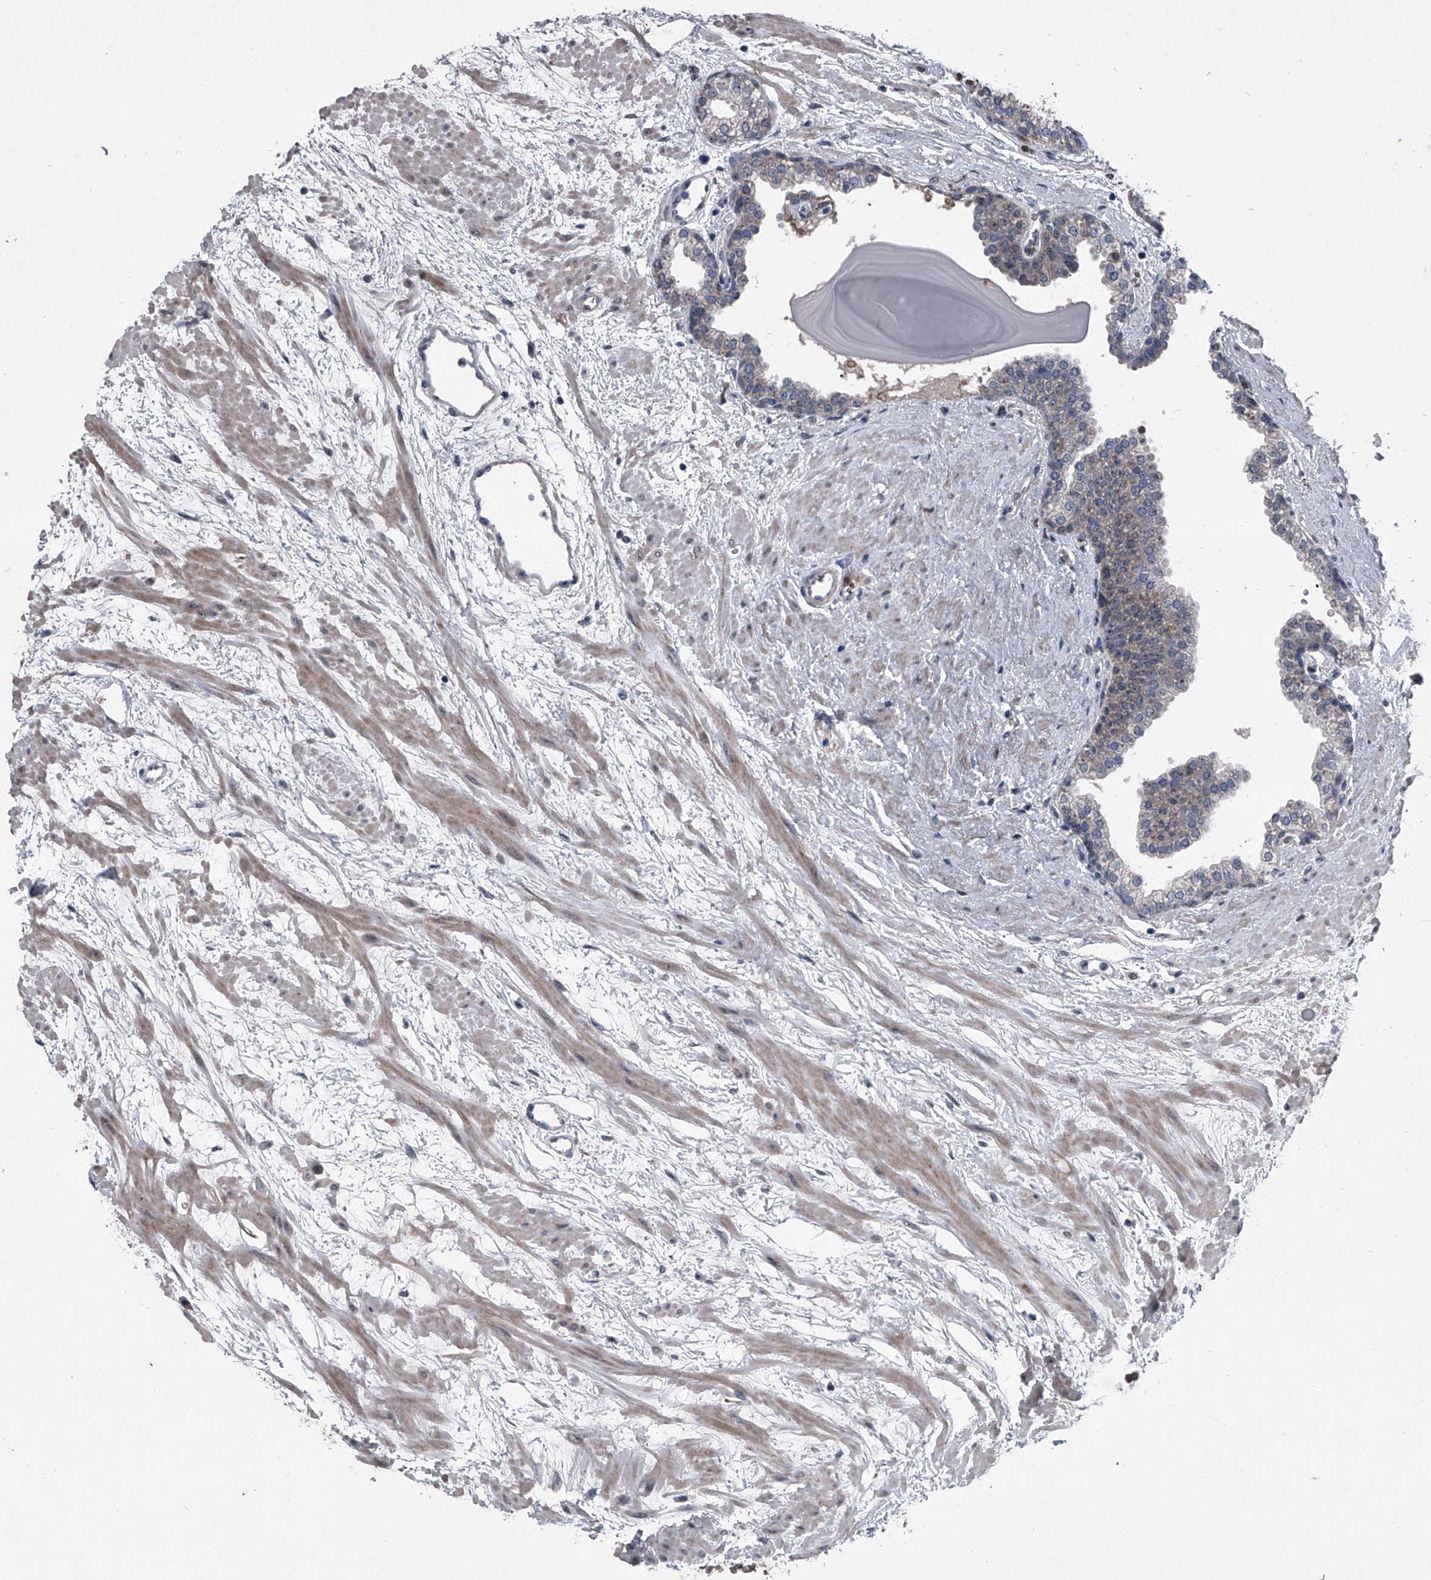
{"staining": {"intensity": "weak", "quantity": "<25%", "location": "cytoplasmic/membranous"}, "tissue": "prostate", "cell_type": "Glandular cells", "image_type": "normal", "snomed": [{"axis": "morphology", "description": "Normal tissue, NOS"}, {"axis": "topography", "description": "Prostate"}], "caption": "High power microscopy photomicrograph of an immunohistochemistry histopathology image of unremarkable prostate, revealing no significant expression in glandular cells.", "gene": "CEP85L", "patient": {"sex": "male", "age": 48}}